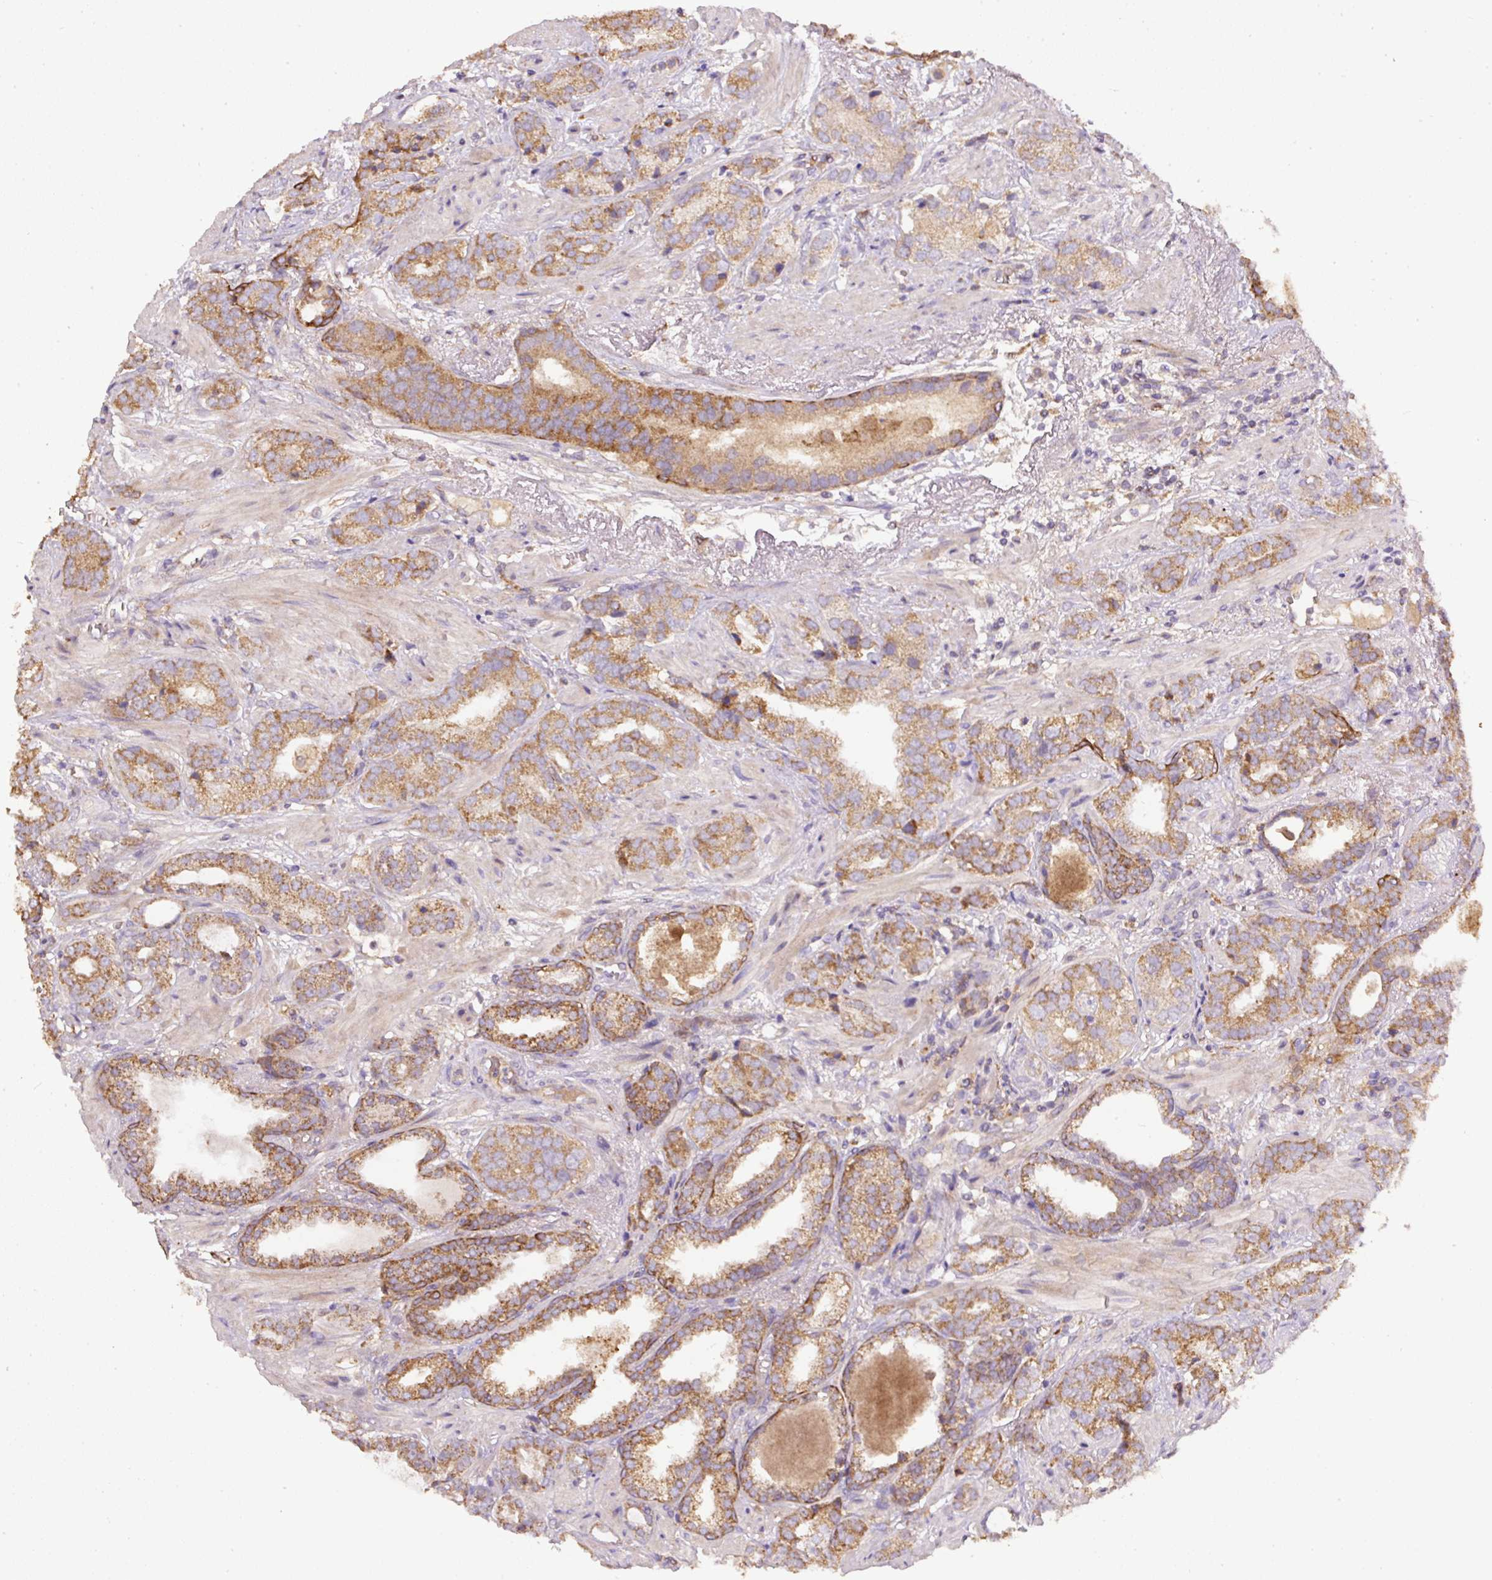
{"staining": {"intensity": "moderate", "quantity": ">75%", "location": "cytoplasmic/membranous"}, "tissue": "prostate cancer", "cell_type": "Tumor cells", "image_type": "cancer", "snomed": [{"axis": "morphology", "description": "Adenocarcinoma, High grade"}, {"axis": "topography", "description": "Prostate"}], "caption": "Moderate cytoplasmic/membranous positivity for a protein is identified in approximately >75% of tumor cells of prostate cancer using IHC.", "gene": "DAPK1", "patient": {"sex": "male", "age": 71}}